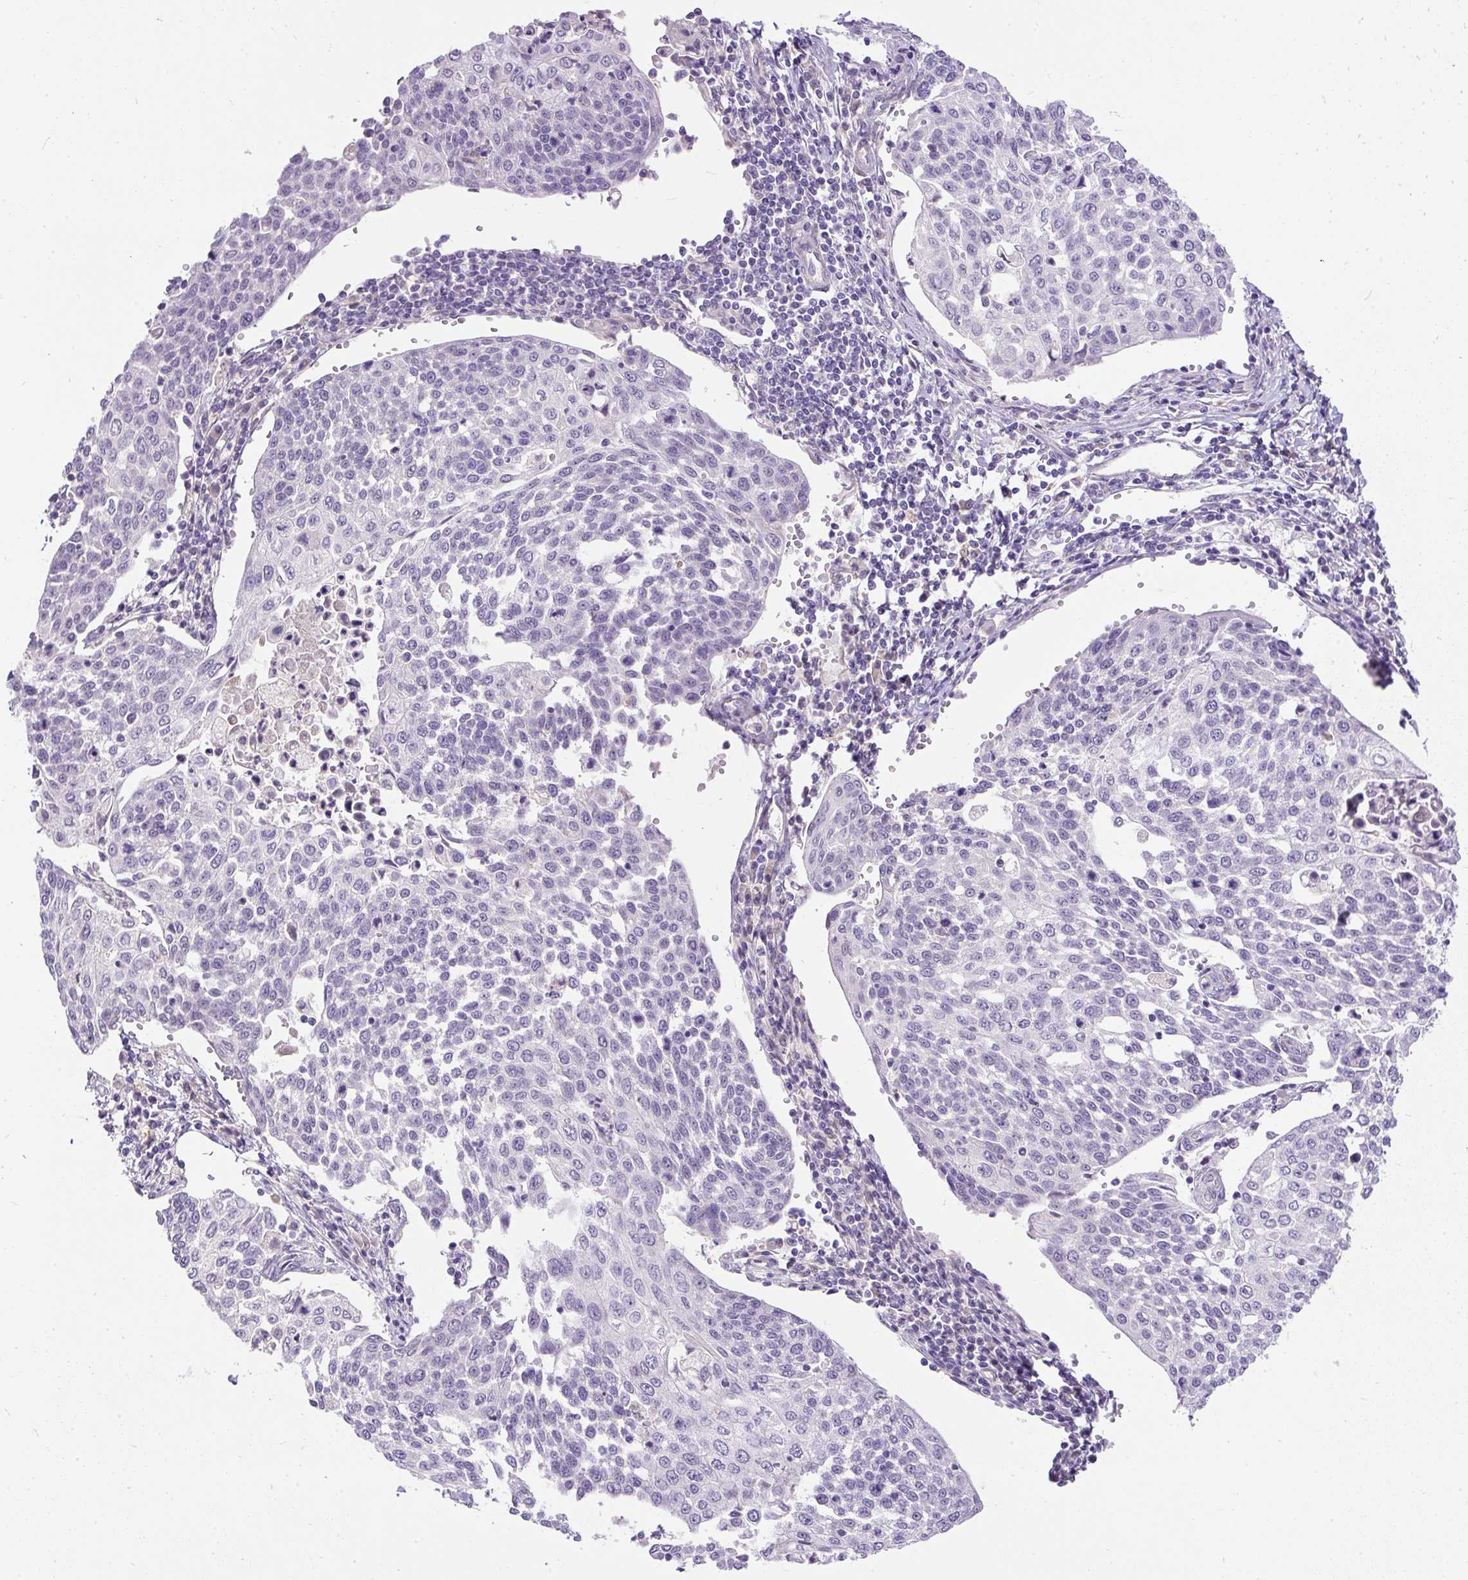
{"staining": {"intensity": "negative", "quantity": "none", "location": "none"}, "tissue": "cervical cancer", "cell_type": "Tumor cells", "image_type": "cancer", "snomed": [{"axis": "morphology", "description": "Squamous cell carcinoma, NOS"}, {"axis": "topography", "description": "Cervix"}], "caption": "This is an IHC image of human cervical cancer. There is no staining in tumor cells.", "gene": "KRTAP20-3", "patient": {"sex": "female", "age": 34}}